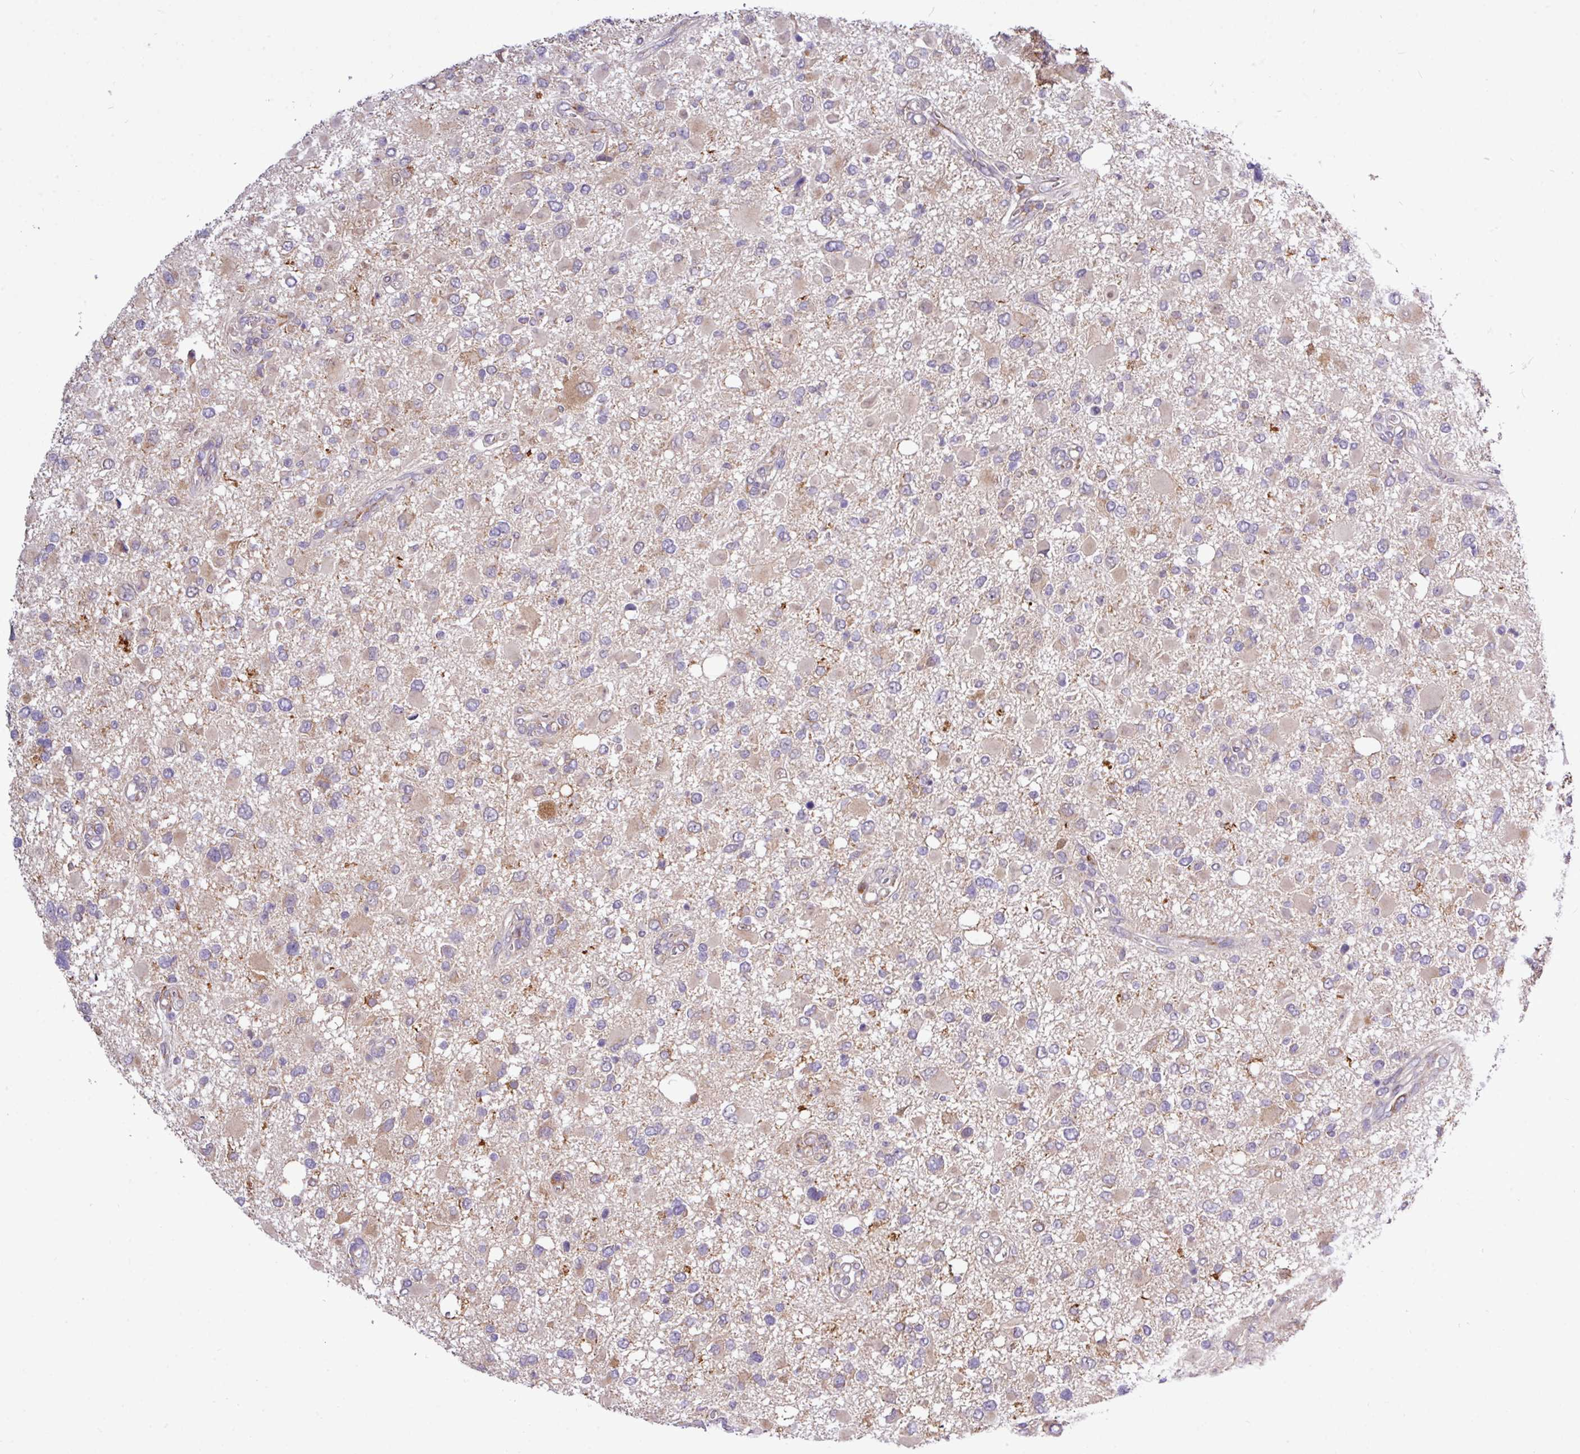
{"staining": {"intensity": "weak", "quantity": "<25%", "location": "cytoplasmic/membranous"}, "tissue": "glioma", "cell_type": "Tumor cells", "image_type": "cancer", "snomed": [{"axis": "morphology", "description": "Glioma, malignant, High grade"}, {"axis": "topography", "description": "Brain"}], "caption": "This is a photomicrograph of immunohistochemistry (IHC) staining of malignant high-grade glioma, which shows no expression in tumor cells.", "gene": "TM2D2", "patient": {"sex": "male", "age": 53}}